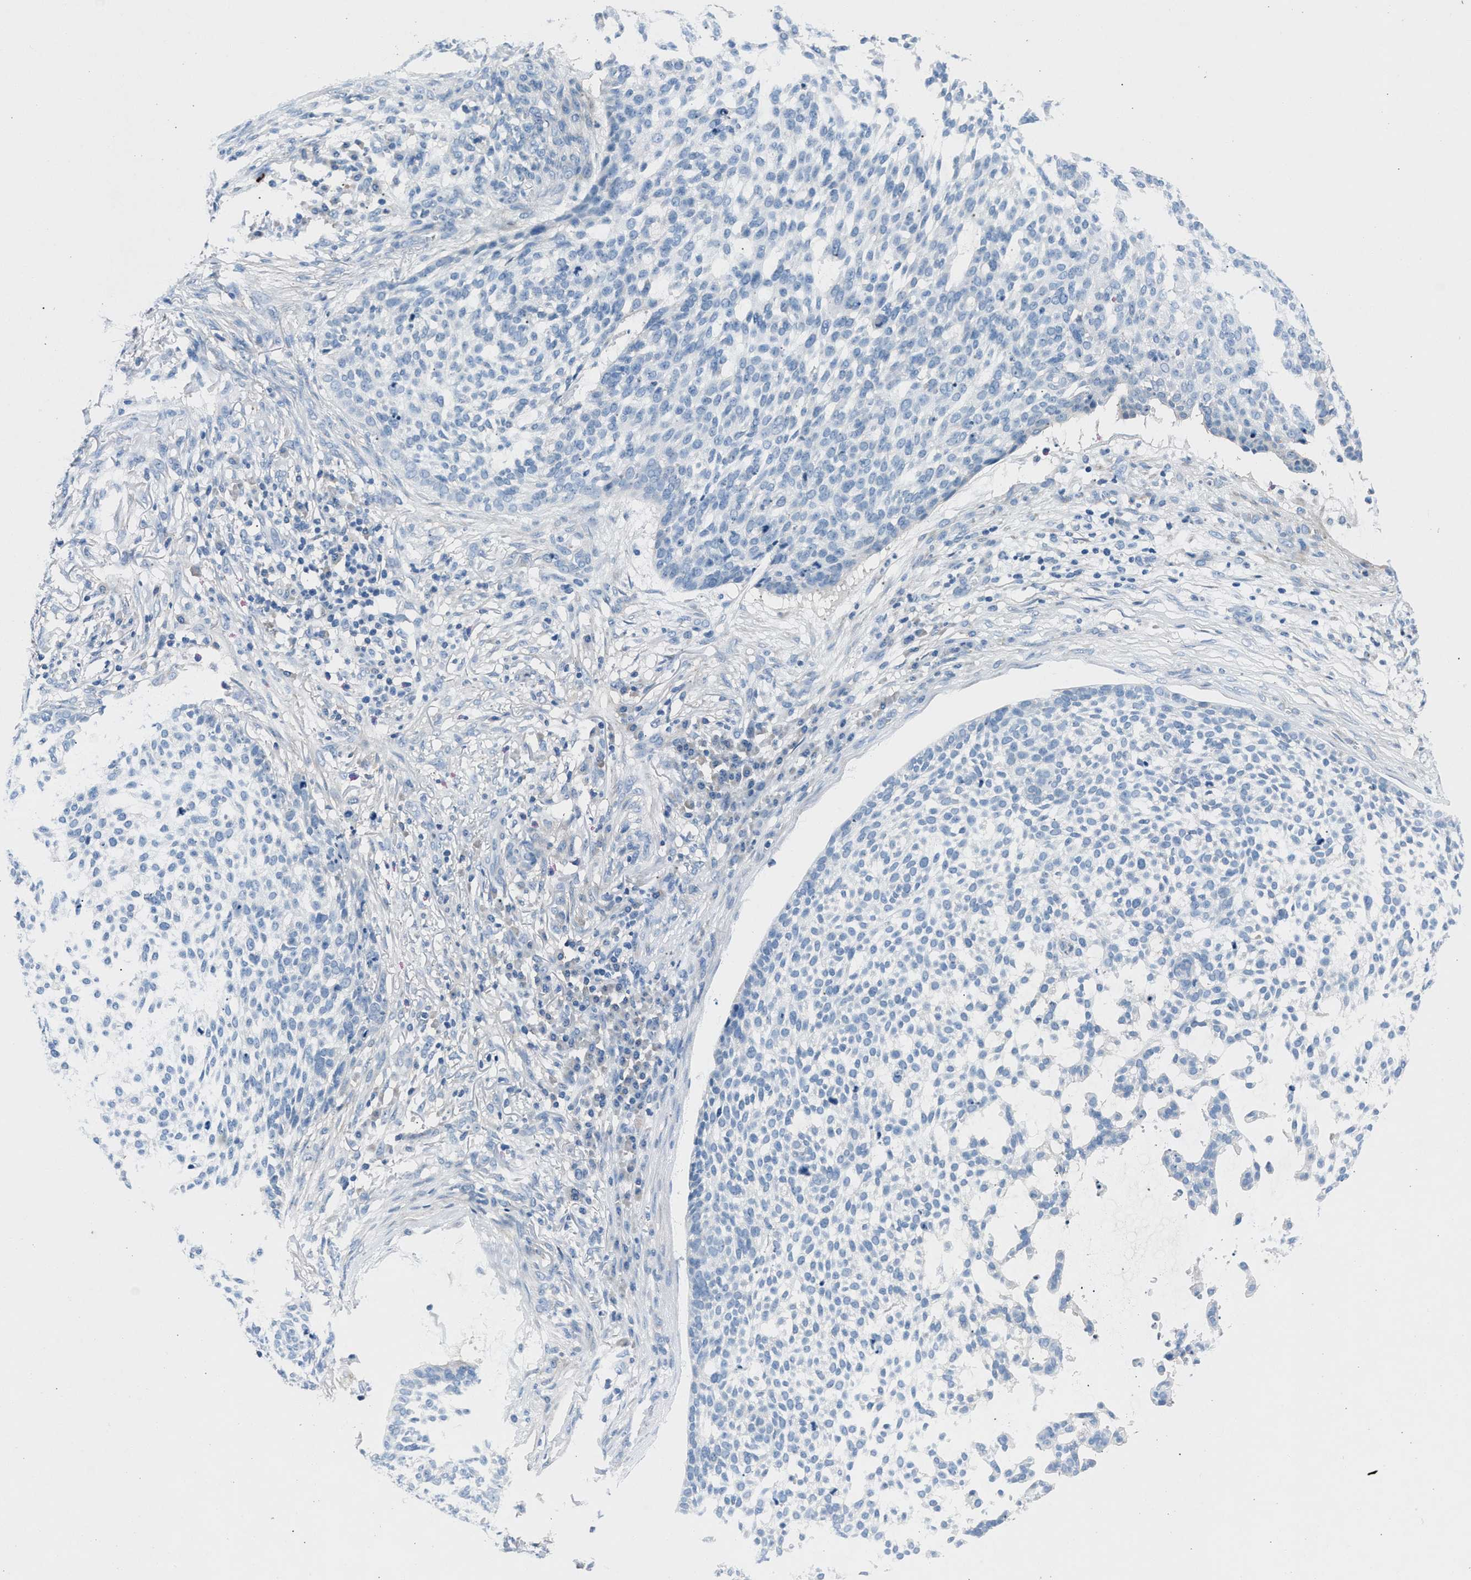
{"staining": {"intensity": "negative", "quantity": "none", "location": "none"}, "tissue": "skin cancer", "cell_type": "Tumor cells", "image_type": "cancer", "snomed": [{"axis": "morphology", "description": "Basal cell carcinoma"}, {"axis": "topography", "description": "Skin"}], "caption": "A histopathology image of human basal cell carcinoma (skin) is negative for staining in tumor cells. (Stains: DAB (3,3'-diaminobenzidine) immunohistochemistry with hematoxylin counter stain, Microscopy: brightfield microscopy at high magnification).", "gene": "DENND6B", "patient": {"sex": "female", "age": 64}}